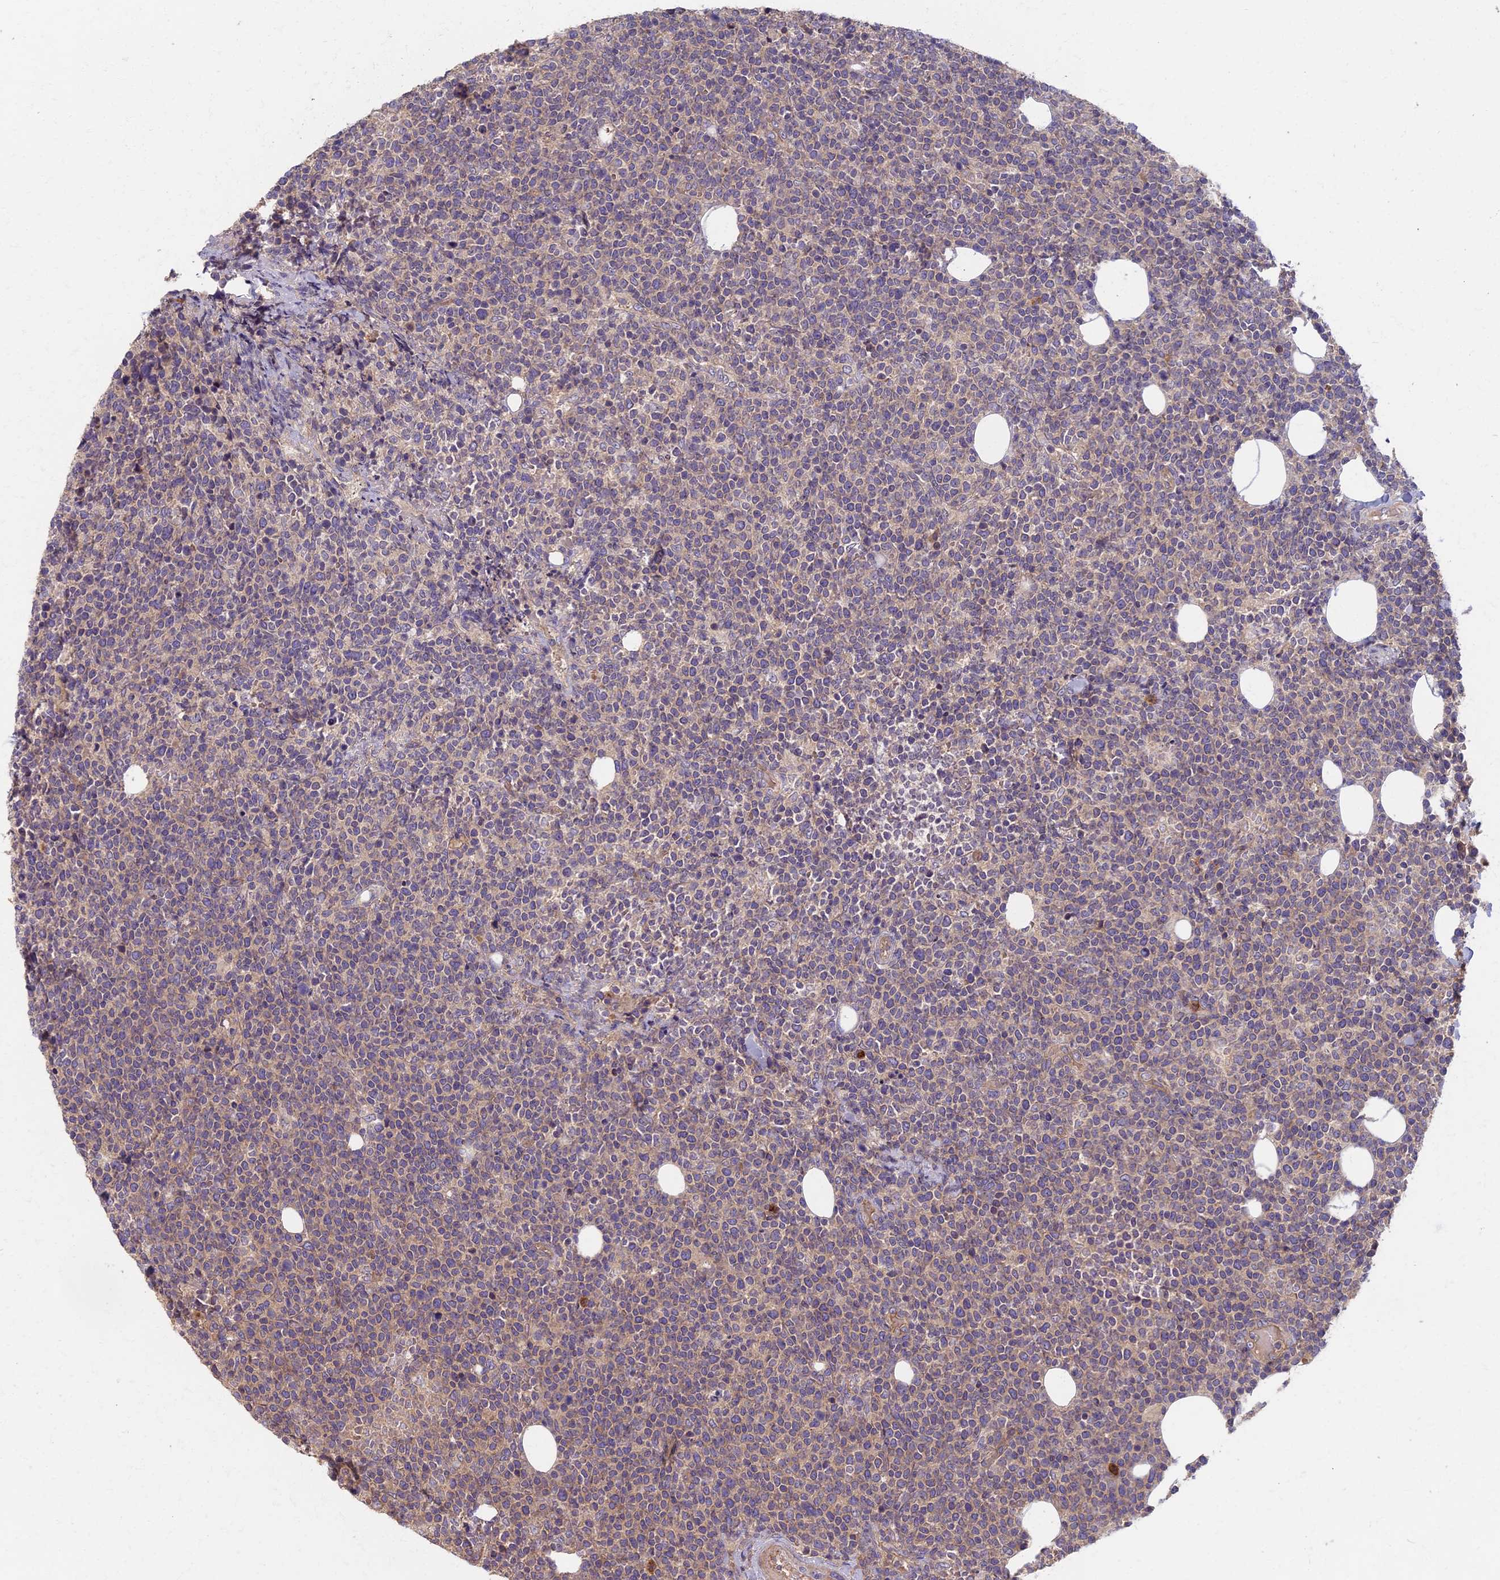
{"staining": {"intensity": "negative", "quantity": "none", "location": "none"}, "tissue": "lymphoma", "cell_type": "Tumor cells", "image_type": "cancer", "snomed": [{"axis": "morphology", "description": "Malignant lymphoma, non-Hodgkin's type, High grade"}, {"axis": "topography", "description": "Lymph node"}], "caption": "IHC histopathology image of human malignant lymphoma, non-Hodgkin's type (high-grade) stained for a protein (brown), which exhibits no staining in tumor cells. (Immunohistochemistry, brightfield microscopy, high magnification).", "gene": "AP4E1", "patient": {"sex": "male", "age": 61}}